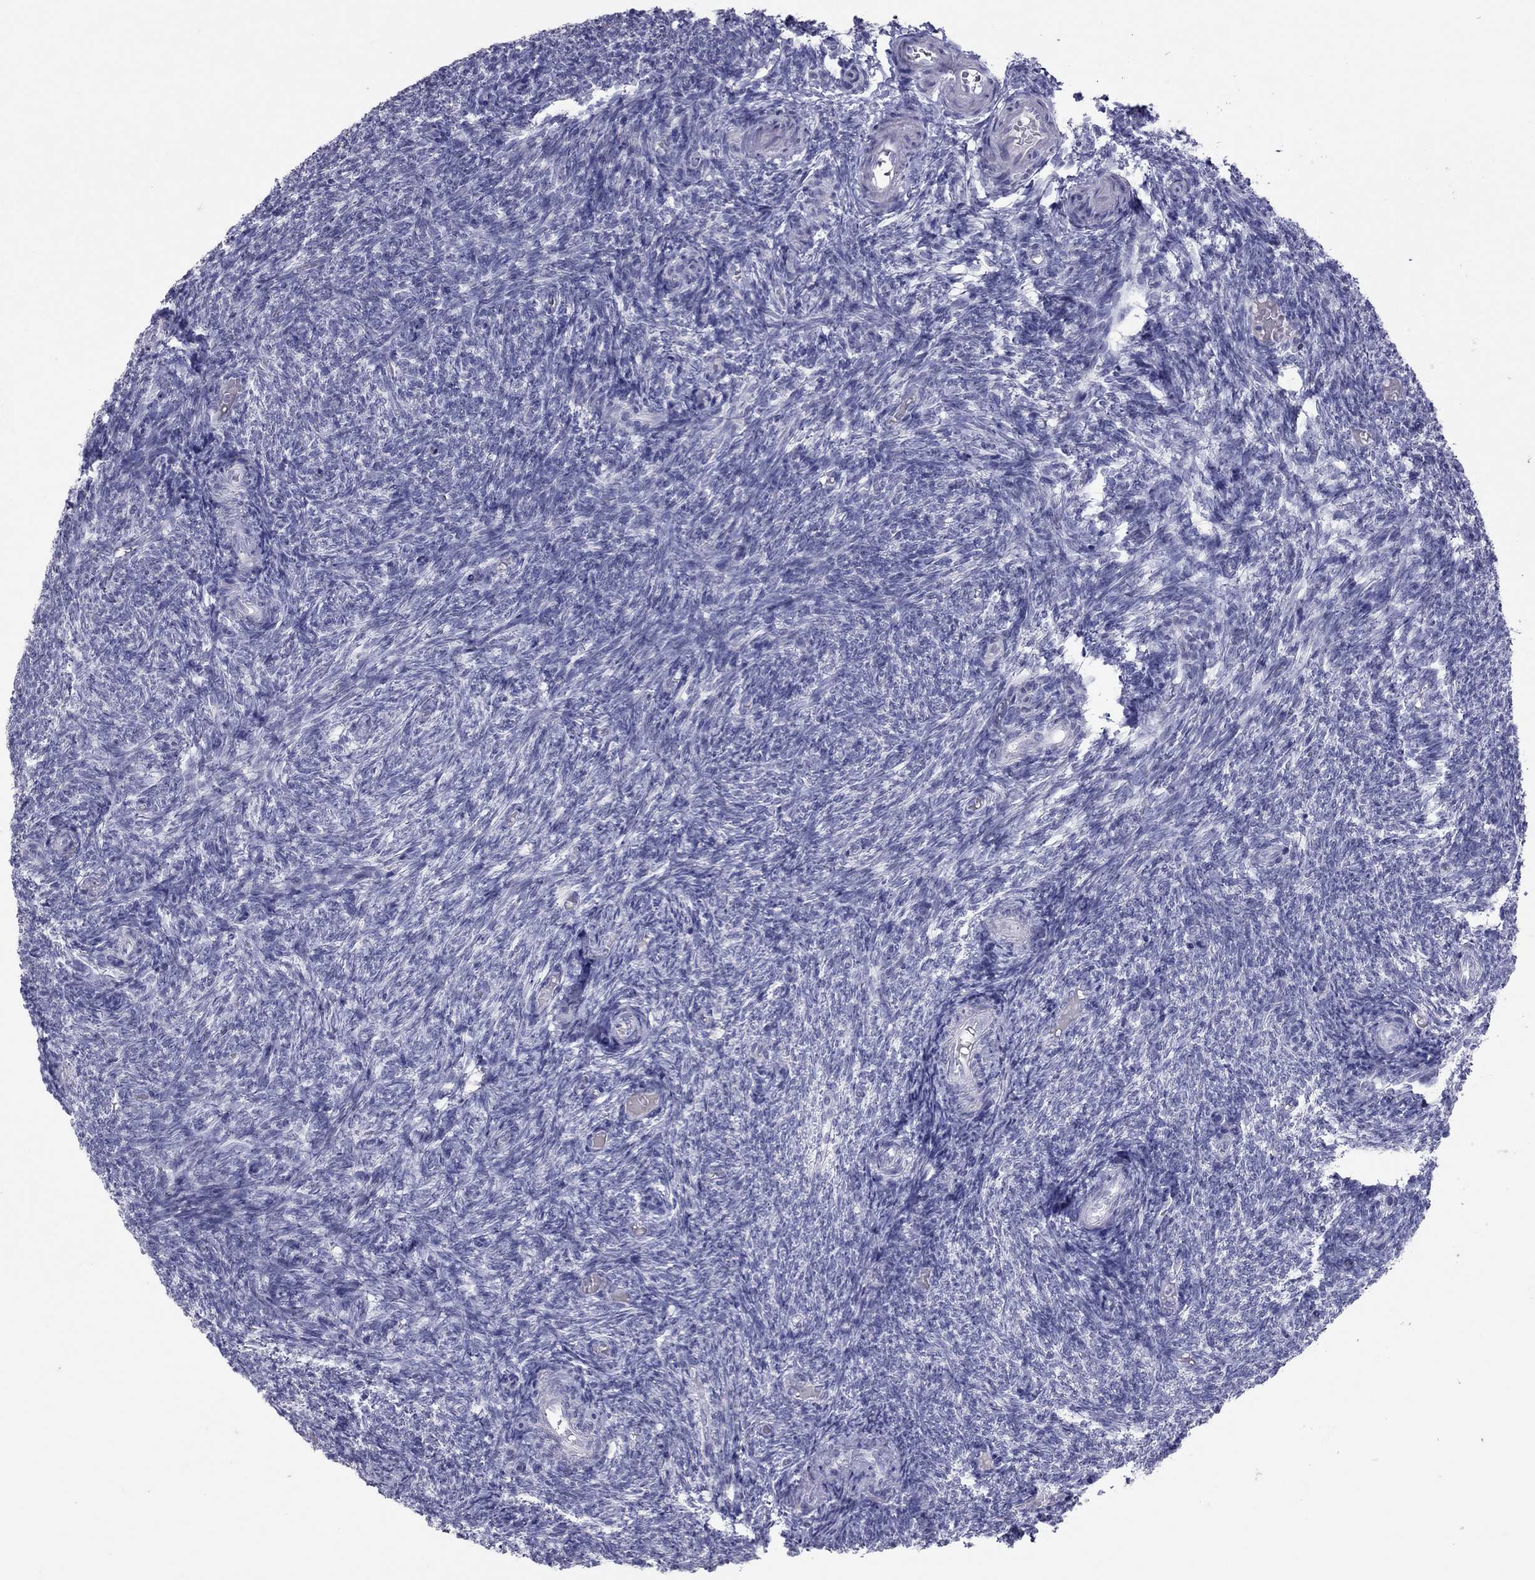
{"staining": {"intensity": "negative", "quantity": "none", "location": "none"}, "tissue": "ovary", "cell_type": "Follicle cells", "image_type": "normal", "snomed": [{"axis": "morphology", "description": "Normal tissue, NOS"}, {"axis": "topography", "description": "Ovary"}], "caption": "DAB immunohistochemical staining of normal ovary demonstrates no significant positivity in follicle cells.", "gene": "MUC16", "patient": {"sex": "female", "age": 39}}